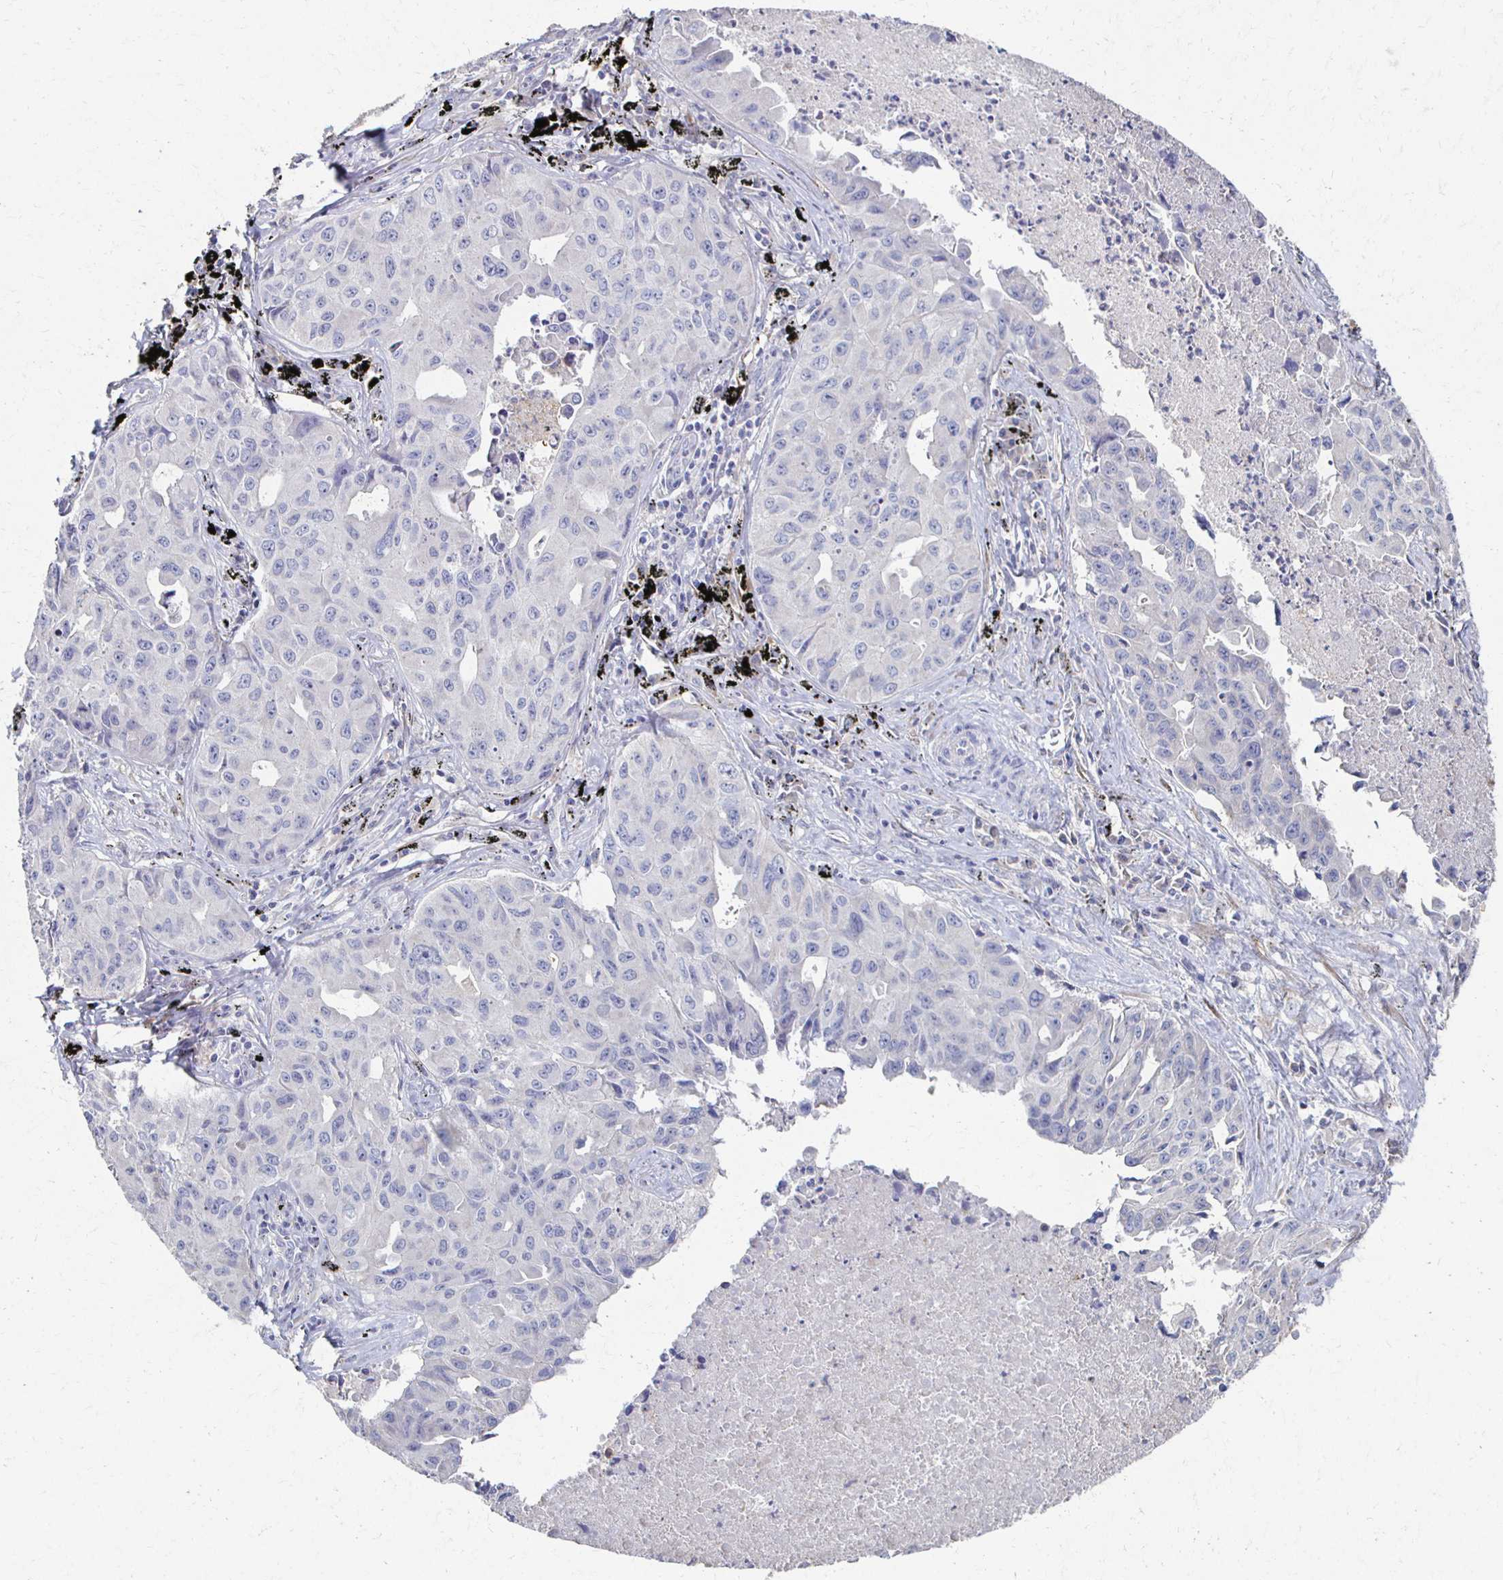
{"staining": {"intensity": "negative", "quantity": "none", "location": "none"}, "tissue": "lung cancer", "cell_type": "Tumor cells", "image_type": "cancer", "snomed": [{"axis": "morphology", "description": "Adenocarcinoma, NOS"}, {"axis": "topography", "description": "Lymph node"}, {"axis": "topography", "description": "Lung"}], "caption": "High power microscopy photomicrograph of an immunohistochemistry micrograph of lung adenocarcinoma, revealing no significant positivity in tumor cells.", "gene": "CX3CR1", "patient": {"sex": "male", "age": 64}}